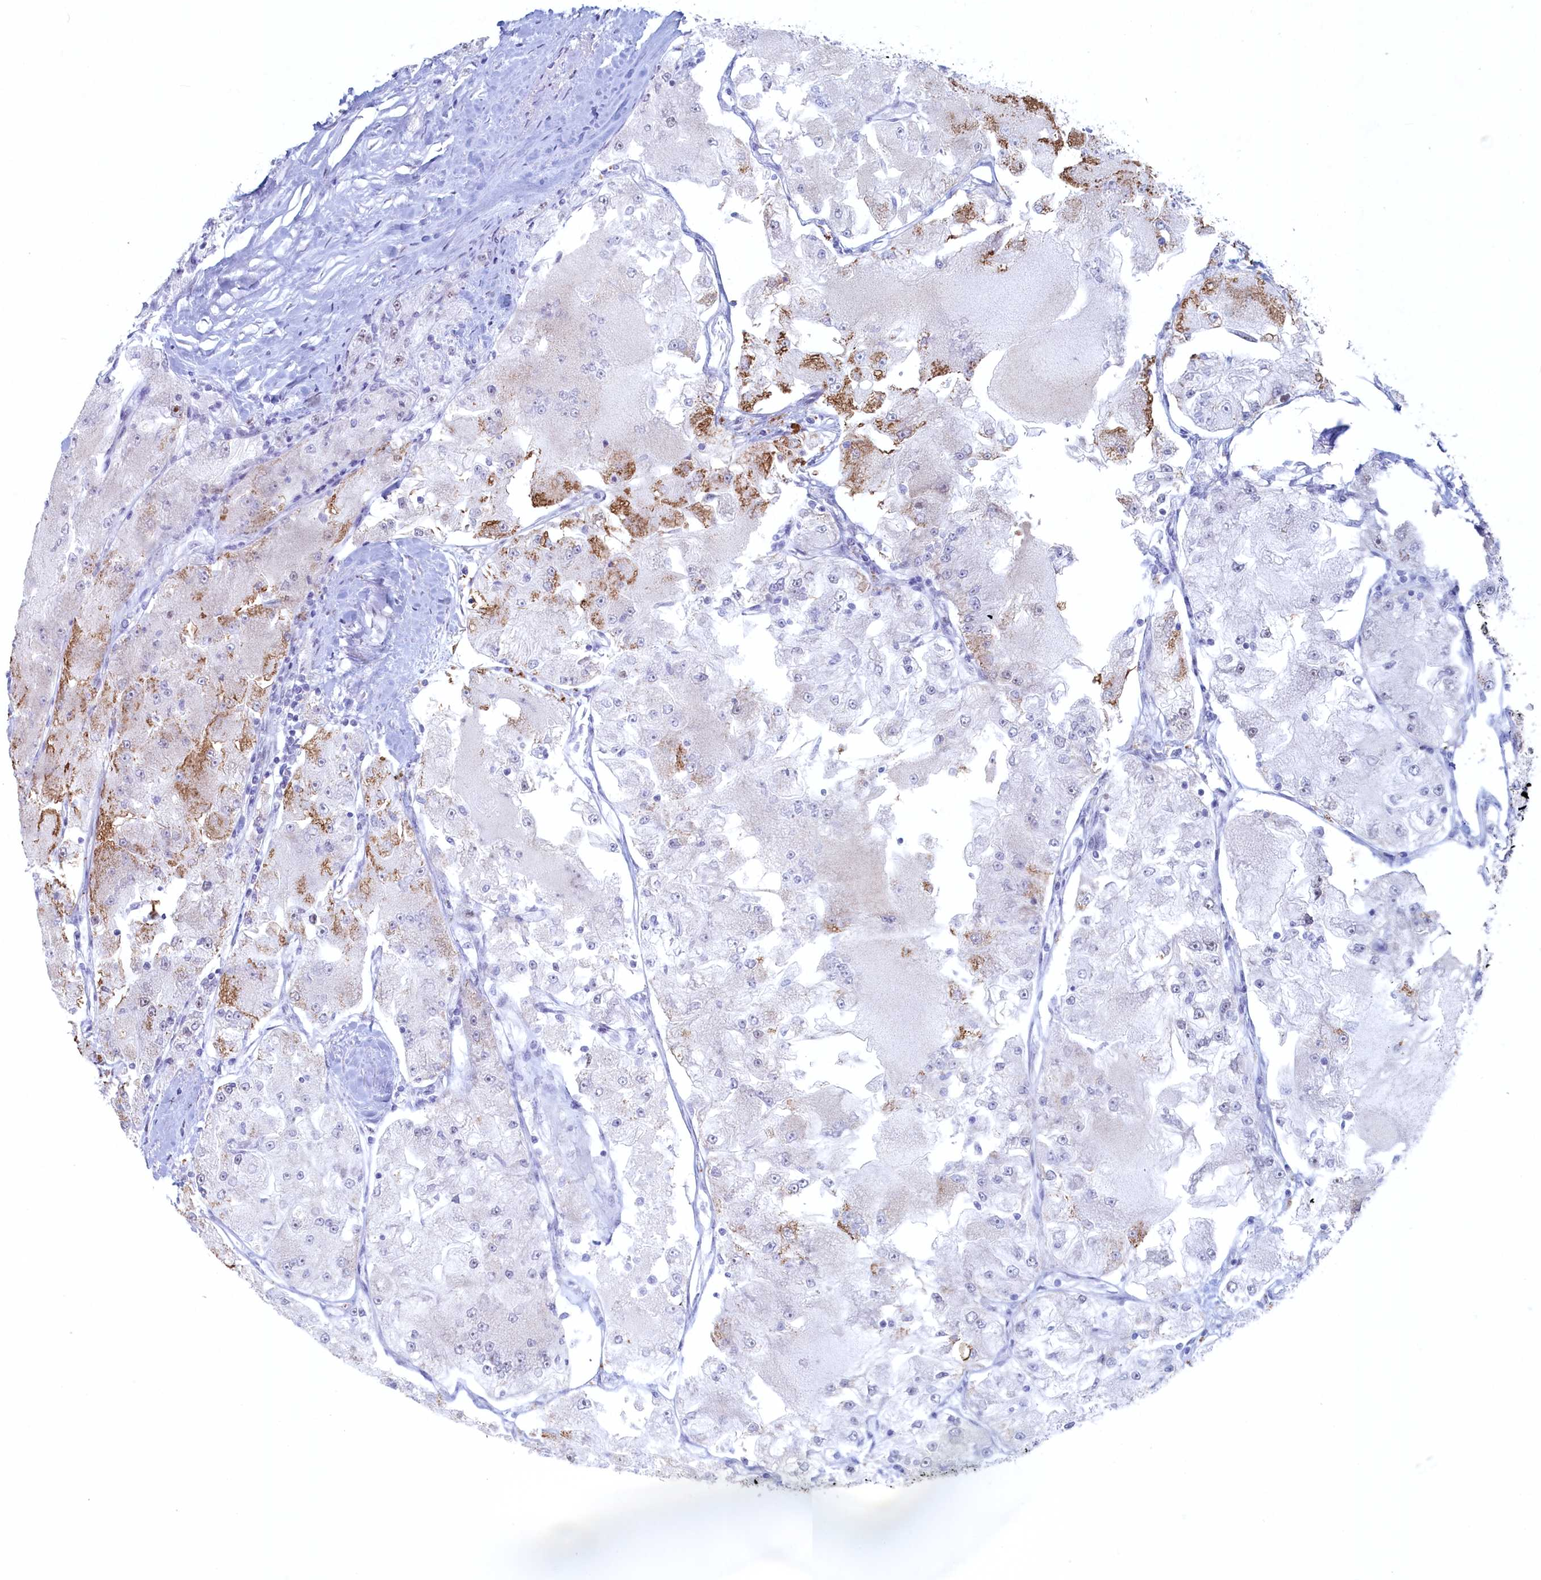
{"staining": {"intensity": "moderate", "quantity": "<25%", "location": "cytoplasmic/membranous"}, "tissue": "renal cancer", "cell_type": "Tumor cells", "image_type": "cancer", "snomed": [{"axis": "morphology", "description": "Adenocarcinoma, NOS"}, {"axis": "topography", "description": "Kidney"}], "caption": "Renal adenocarcinoma stained for a protein (brown) demonstrates moderate cytoplasmic/membranous positive positivity in about <25% of tumor cells.", "gene": "WDR76", "patient": {"sex": "female", "age": 72}}